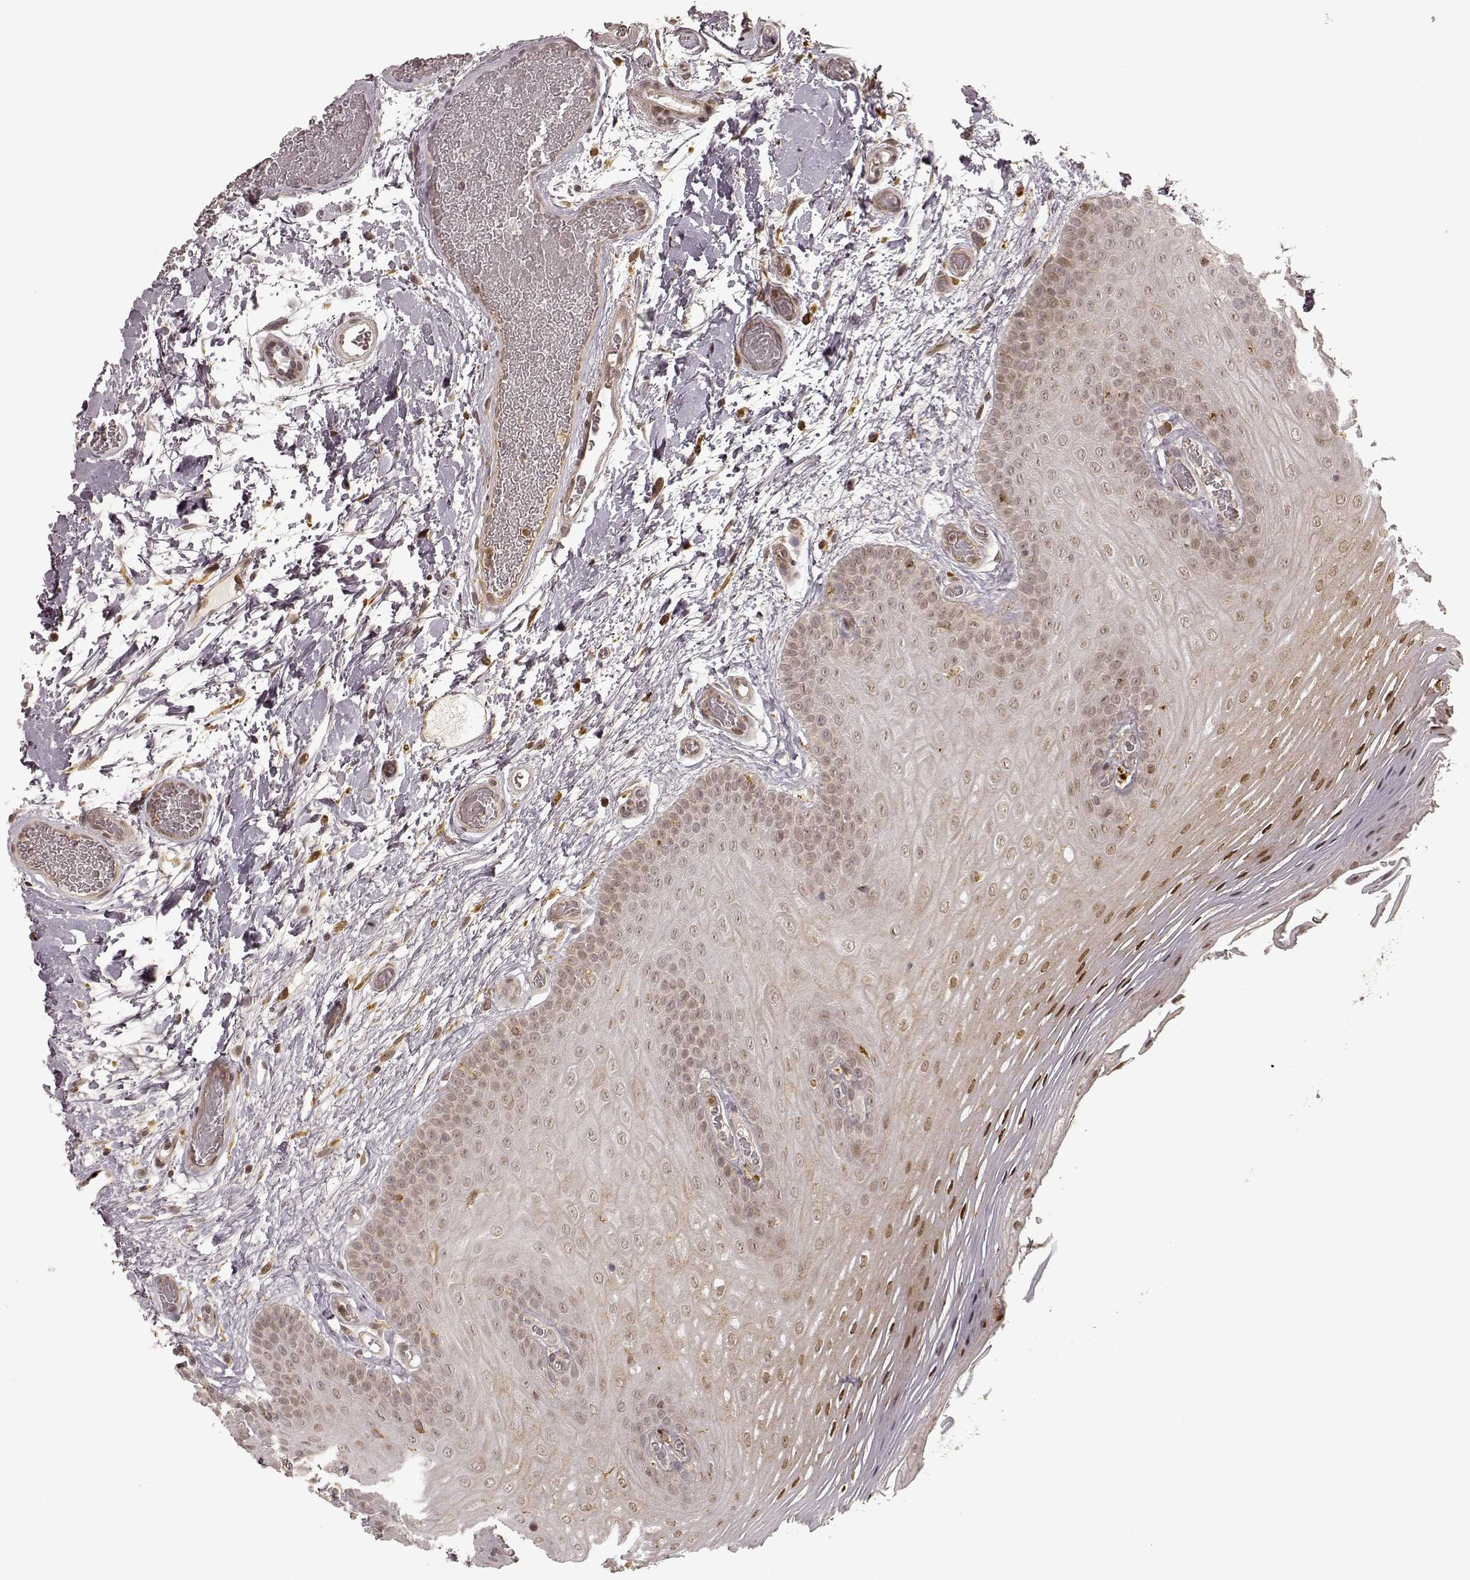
{"staining": {"intensity": "weak", "quantity": ">75%", "location": "cytoplasmic/membranous,nuclear"}, "tissue": "oral mucosa", "cell_type": "Squamous epithelial cells", "image_type": "normal", "snomed": [{"axis": "morphology", "description": "Normal tissue, NOS"}, {"axis": "morphology", "description": "Squamous cell carcinoma, NOS"}, {"axis": "topography", "description": "Oral tissue"}, {"axis": "topography", "description": "Head-Neck"}], "caption": "This is a histology image of IHC staining of unremarkable oral mucosa, which shows weak expression in the cytoplasmic/membranous,nuclear of squamous epithelial cells.", "gene": "SLC12A9", "patient": {"sex": "male", "age": 78}}